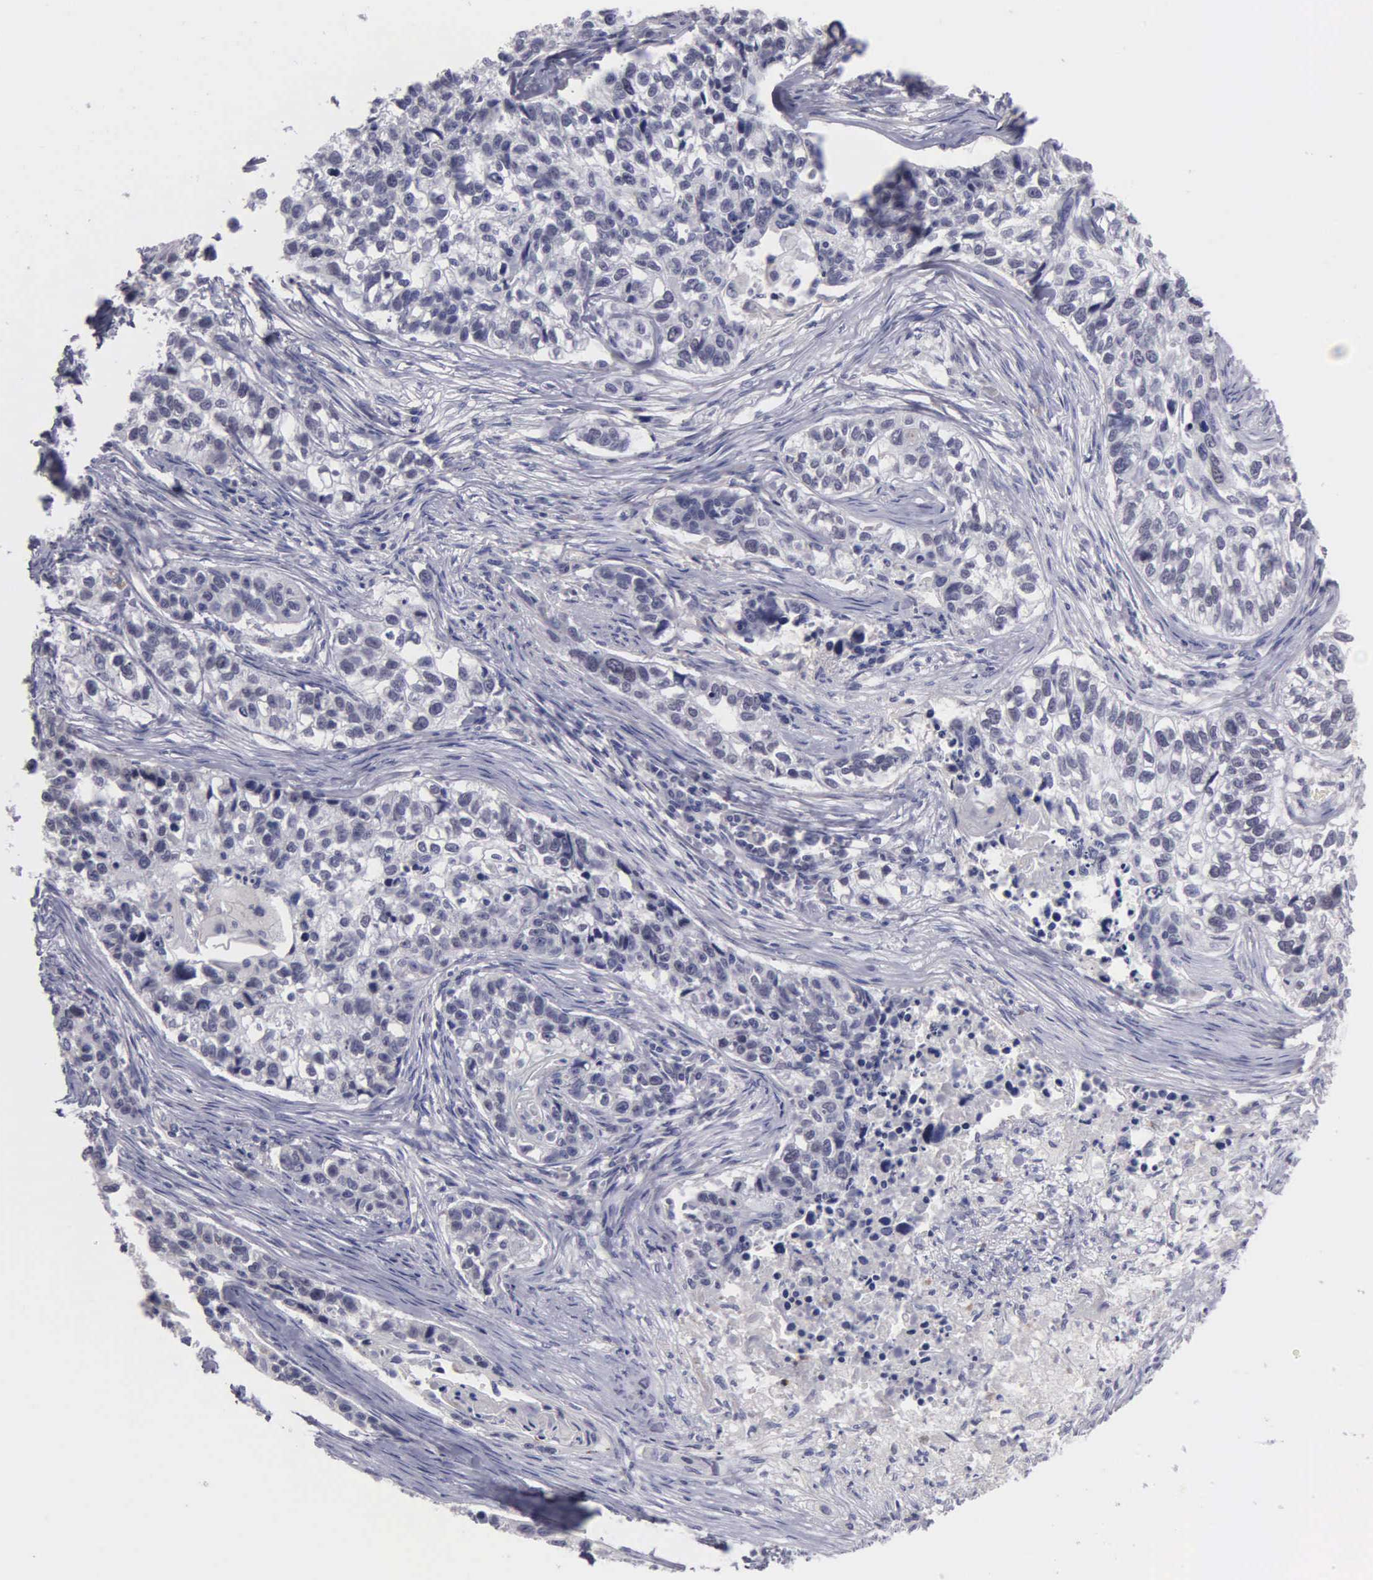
{"staining": {"intensity": "negative", "quantity": "none", "location": "none"}, "tissue": "lung cancer", "cell_type": "Tumor cells", "image_type": "cancer", "snomed": [{"axis": "morphology", "description": "Squamous cell carcinoma, NOS"}, {"axis": "topography", "description": "Lymph node"}, {"axis": "topography", "description": "Lung"}], "caption": "DAB (3,3'-diaminobenzidine) immunohistochemical staining of human lung cancer exhibits no significant staining in tumor cells.", "gene": "BRD1", "patient": {"sex": "male", "age": 74}}